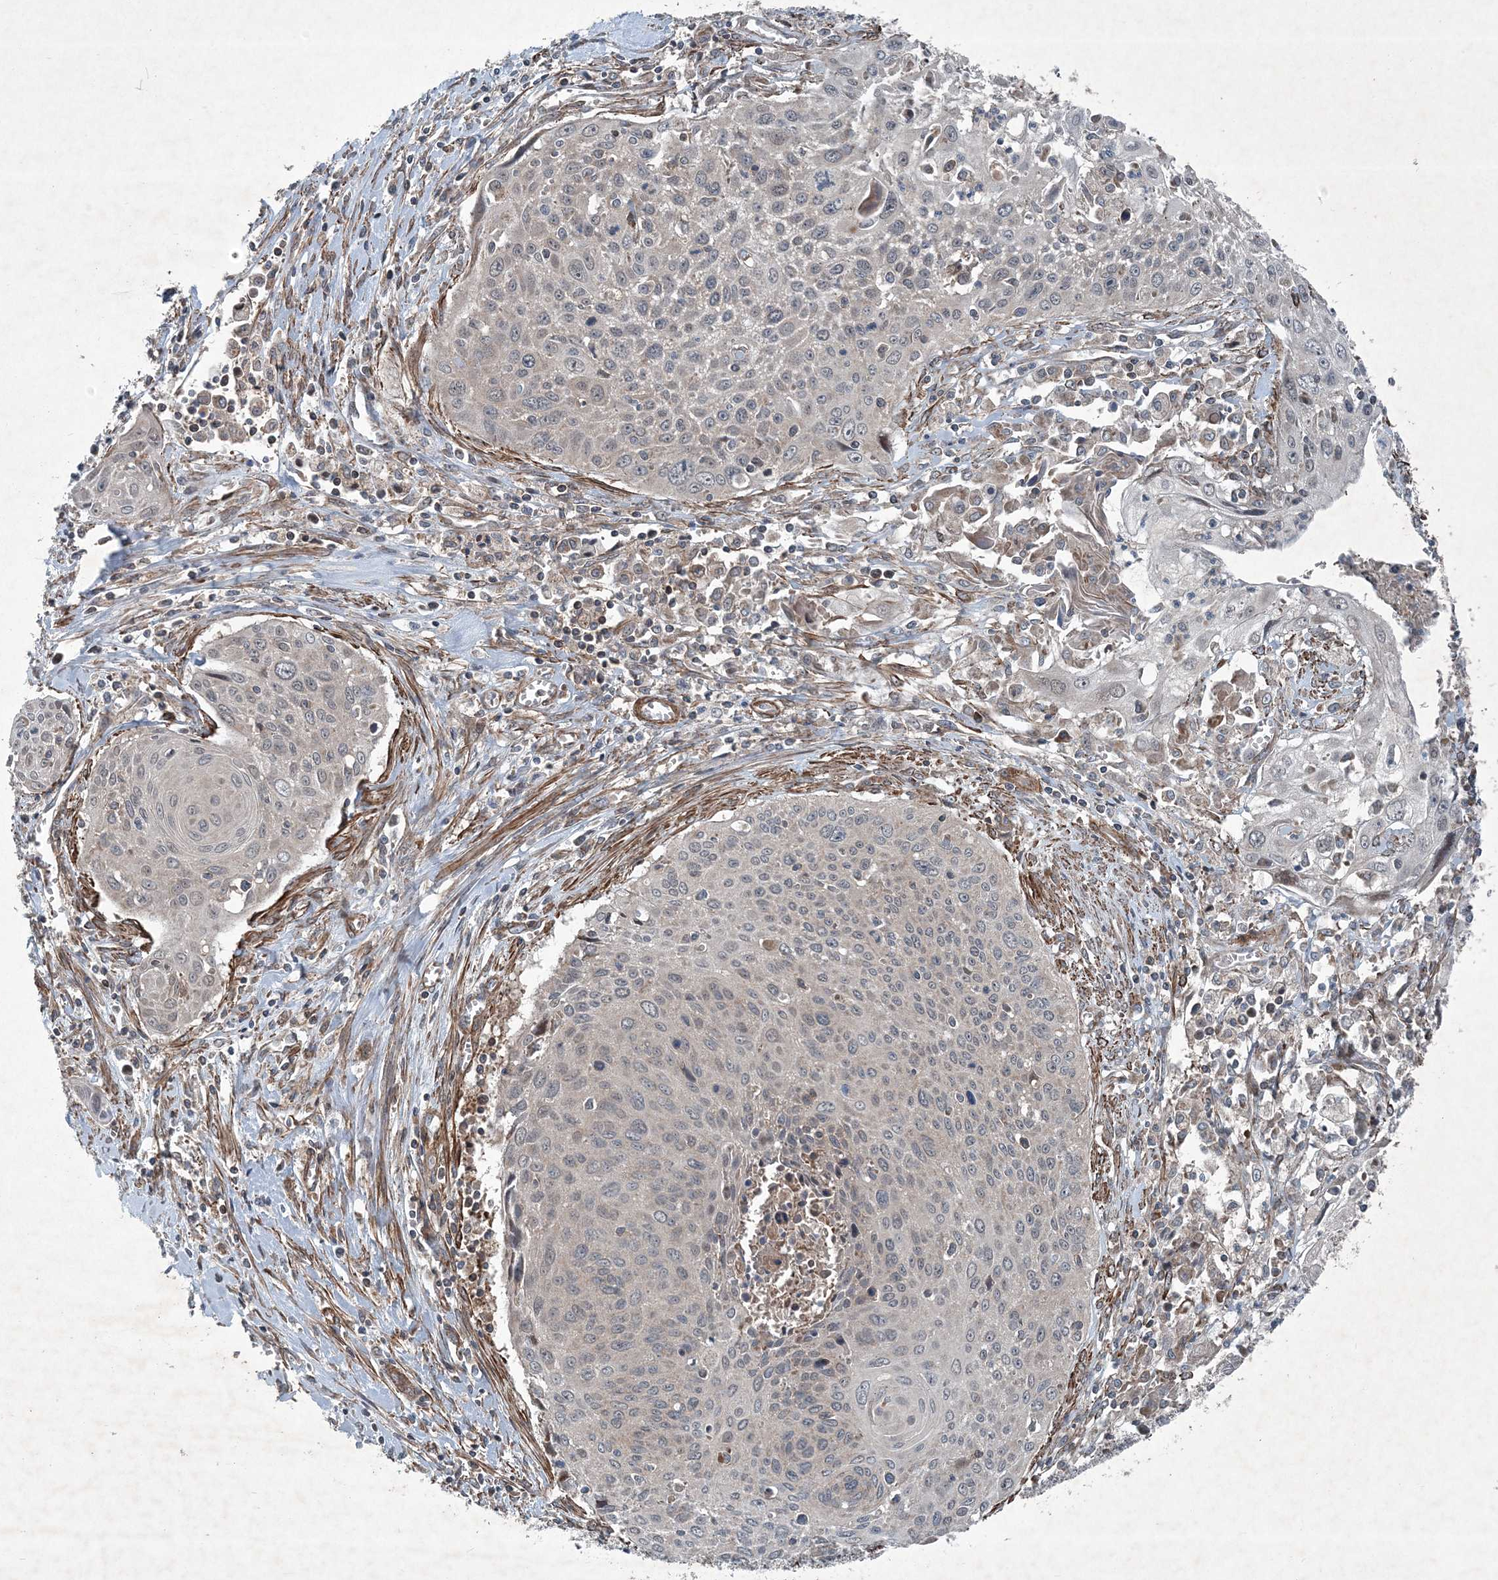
{"staining": {"intensity": "negative", "quantity": "none", "location": "none"}, "tissue": "cervical cancer", "cell_type": "Tumor cells", "image_type": "cancer", "snomed": [{"axis": "morphology", "description": "Squamous cell carcinoma, NOS"}, {"axis": "topography", "description": "Cervix"}], "caption": "Immunohistochemistry photomicrograph of human cervical cancer stained for a protein (brown), which displays no expression in tumor cells.", "gene": "NDUFA2", "patient": {"sex": "female", "age": 55}}